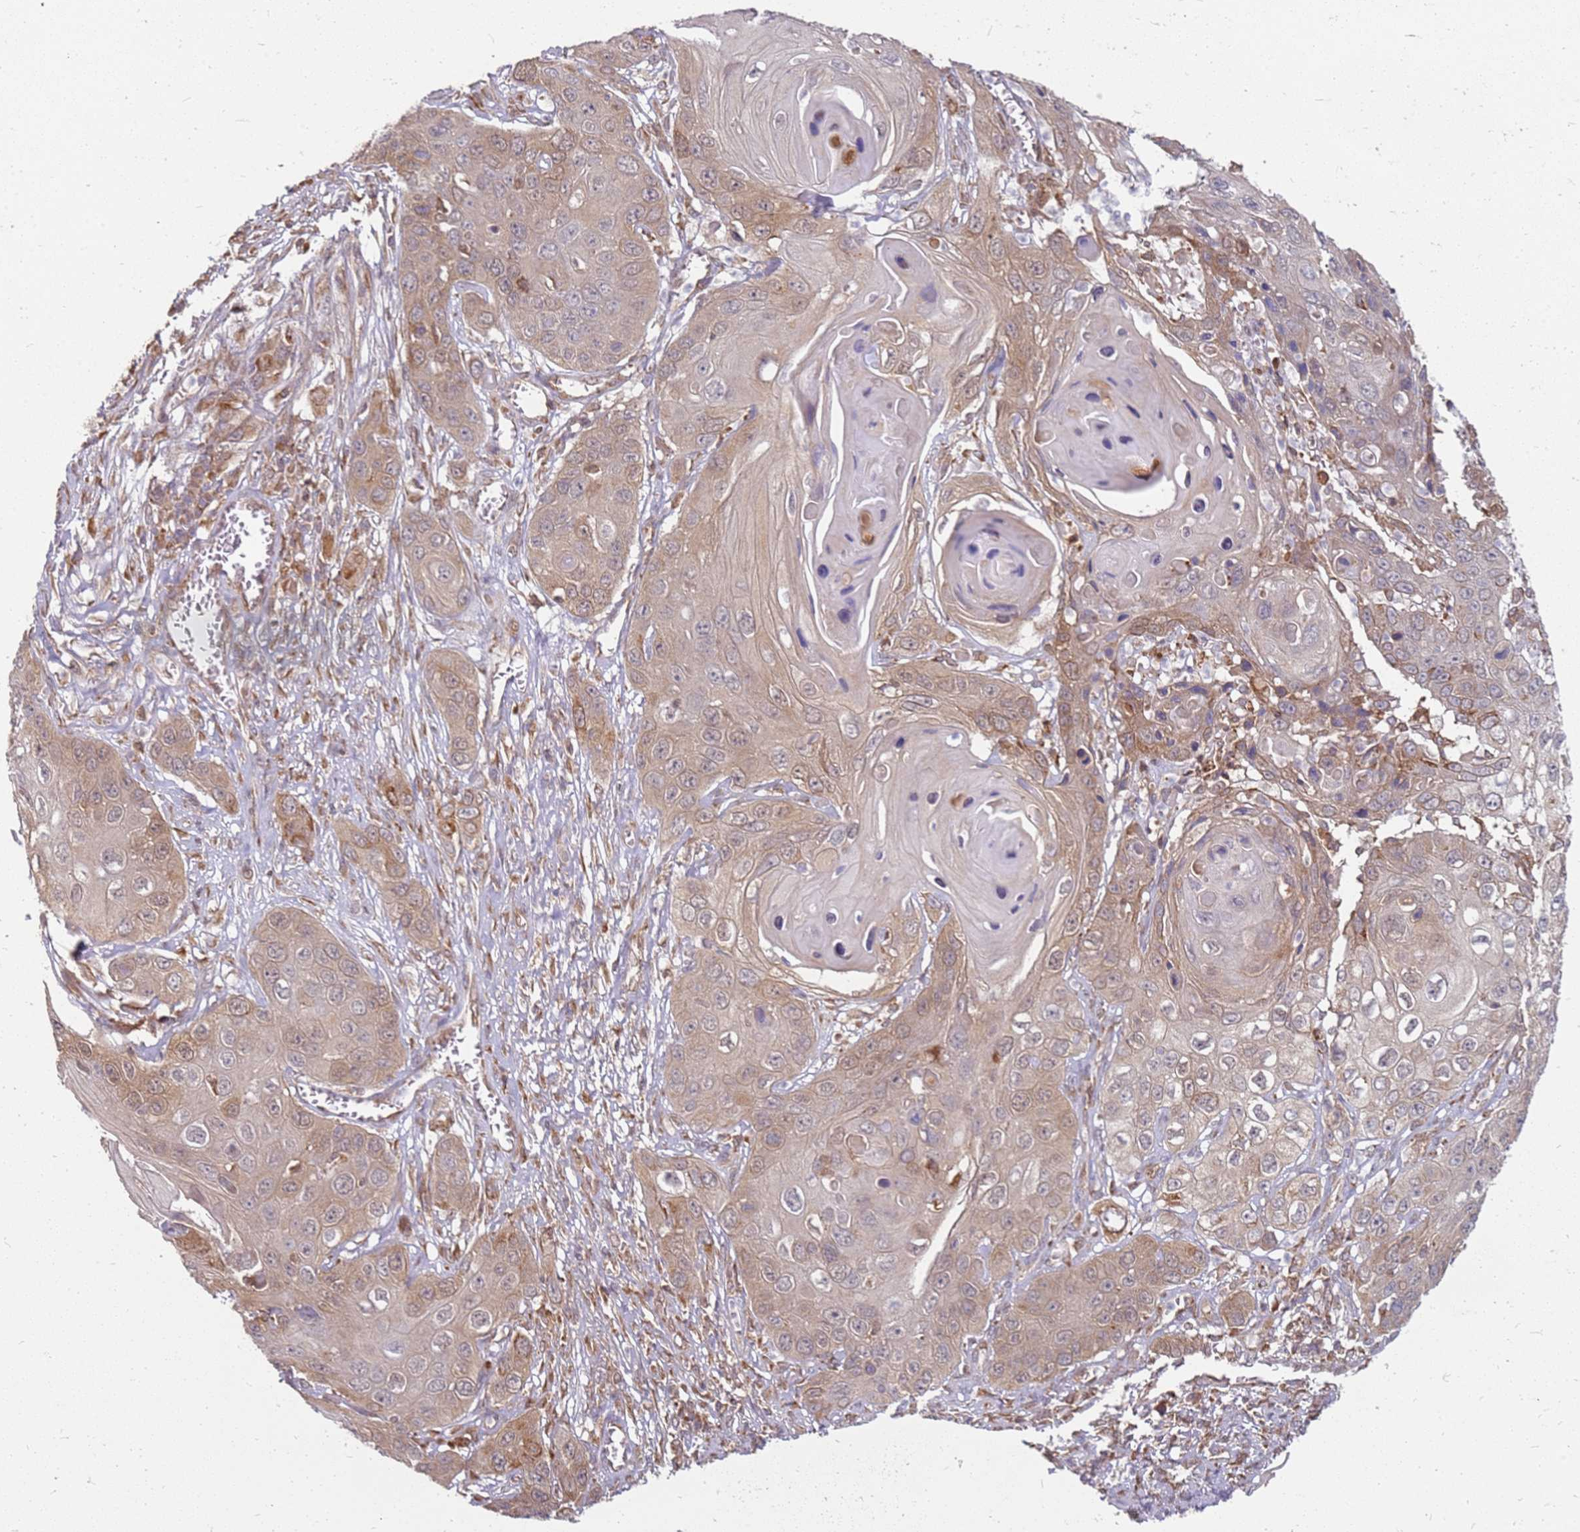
{"staining": {"intensity": "weak", "quantity": "25%-75%", "location": "cytoplasmic/membranous"}, "tissue": "skin cancer", "cell_type": "Tumor cells", "image_type": "cancer", "snomed": [{"axis": "morphology", "description": "Squamous cell carcinoma, NOS"}, {"axis": "topography", "description": "Skin"}], "caption": "Skin cancer stained for a protein reveals weak cytoplasmic/membranous positivity in tumor cells.", "gene": "NUDT14", "patient": {"sex": "male", "age": 55}}